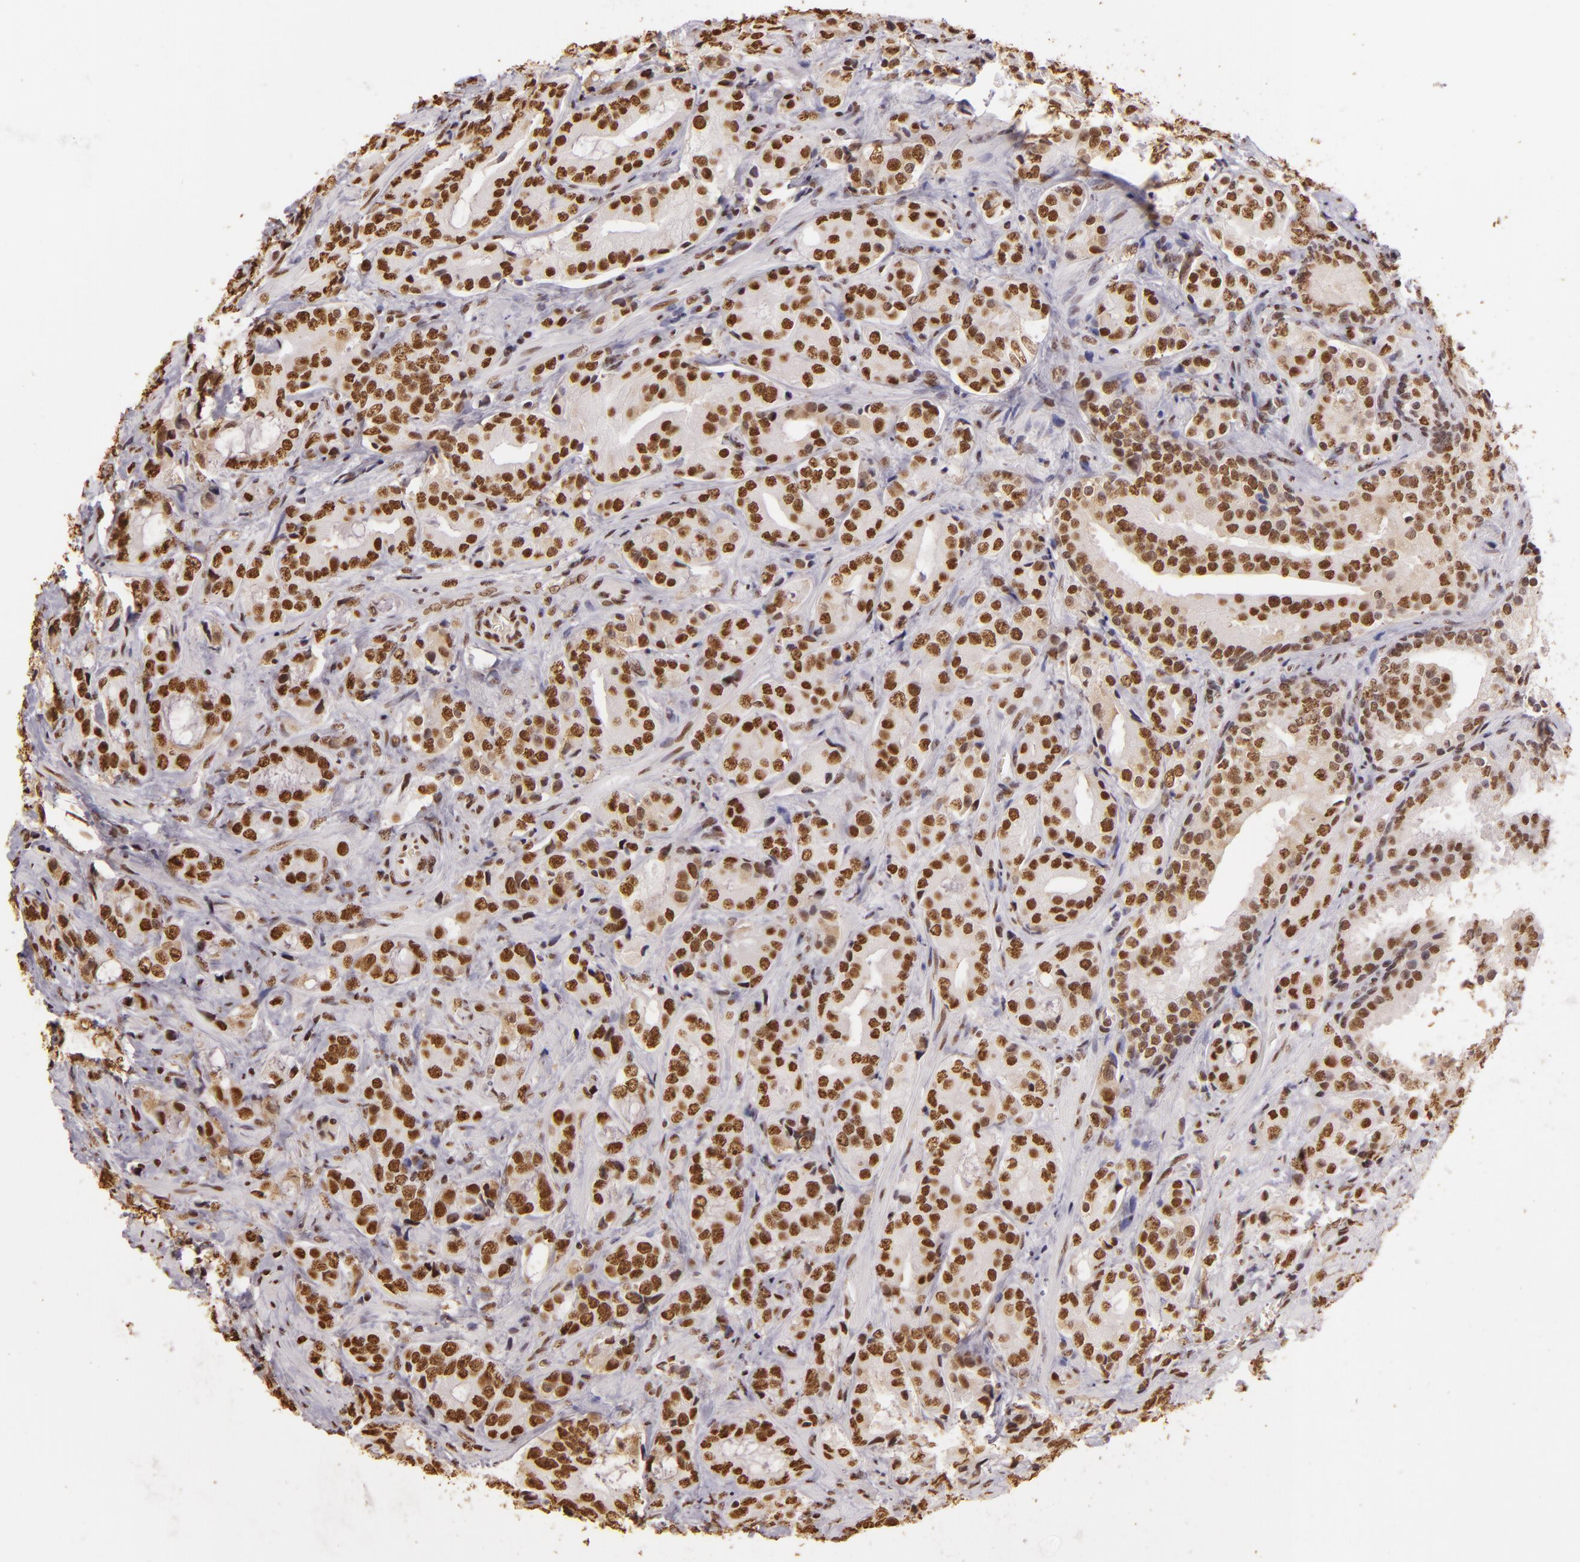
{"staining": {"intensity": "strong", "quantity": ">75%", "location": "nuclear"}, "tissue": "prostate cancer", "cell_type": "Tumor cells", "image_type": "cancer", "snomed": [{"axis": "morphology", "description": "Adenocarcinoma, Medium grade"}, {"axis": "topography", "description": "Prostate"}], "caption": "Immunohistochemistry photomicrograph of human prostate cancer (adenocarcinoma (medium-grade)) stained for a protein (brown), which displays high levels of strong nuclear expression in approximately >75% of tumor cells.", "gene": "PAPOLA", "patient": {"sex": "male", "age": 70}}